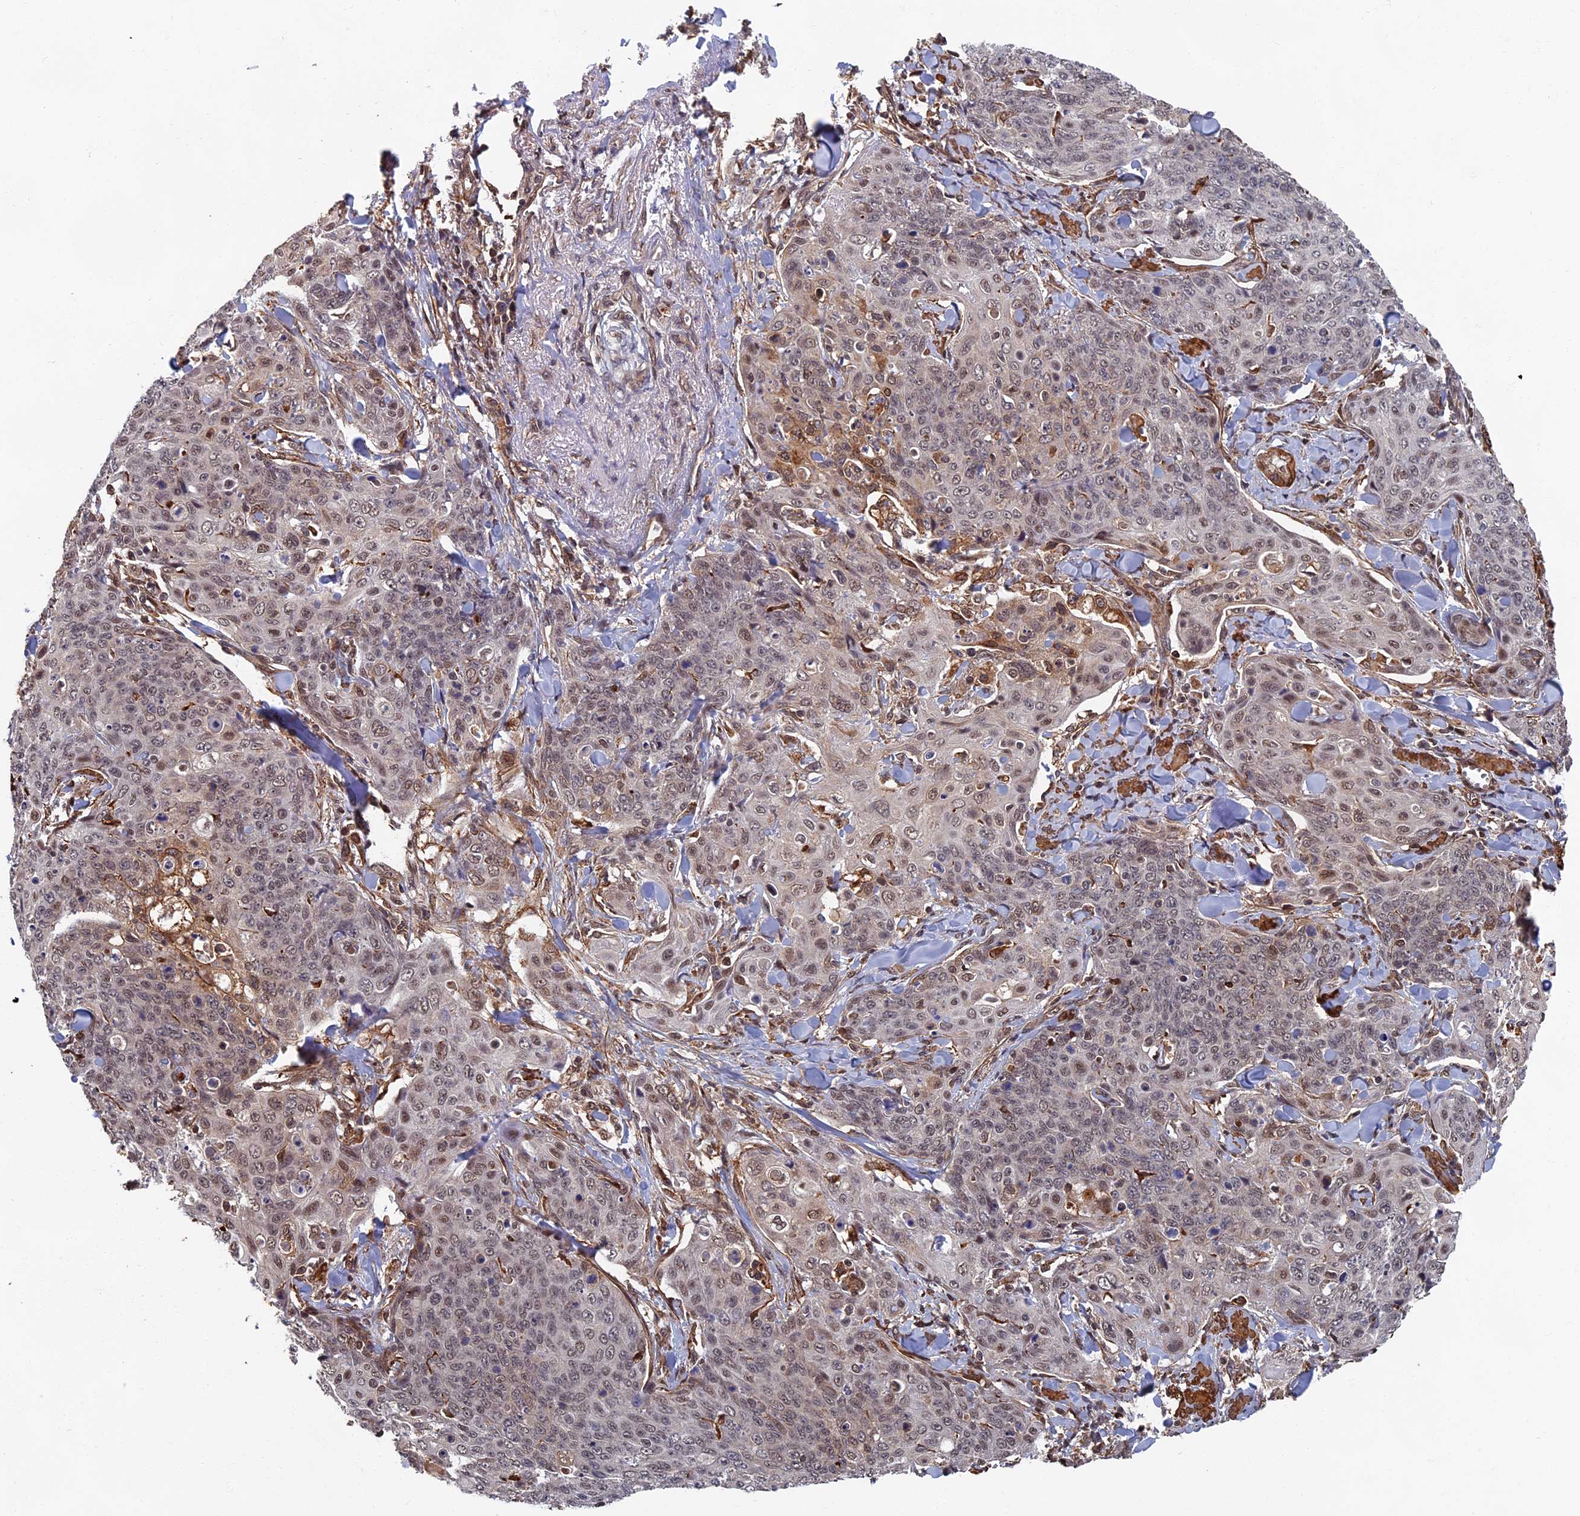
{"staining": {"intensity": "moderate", "quantity": "25%-75%", "location": "nuclear"}, "tissue": "skin cancer", "cell_type": "Tumor cells", "image_type": "cancer", "snomed": [{"axis": "morphology", "description": "Squamous cell carcinoma, NOS"}, {"axis": "topography", "description": "Skin"}, {"axis": "topography", "description": "Vulva"}], "caption": "An IHC histopathology image of neoplastic tissue is shown. Protein staining in brown shows moderate nuclear positivity in skin cancer (squamous cell carcinoma) within tumor cells. The staining was performed using DAB, with brown indicating positive protein expression. Nuclei are stained blue with hematoxylin.", "gene": "CTDP1", "patient": {"sex": "female", "age": 85}}